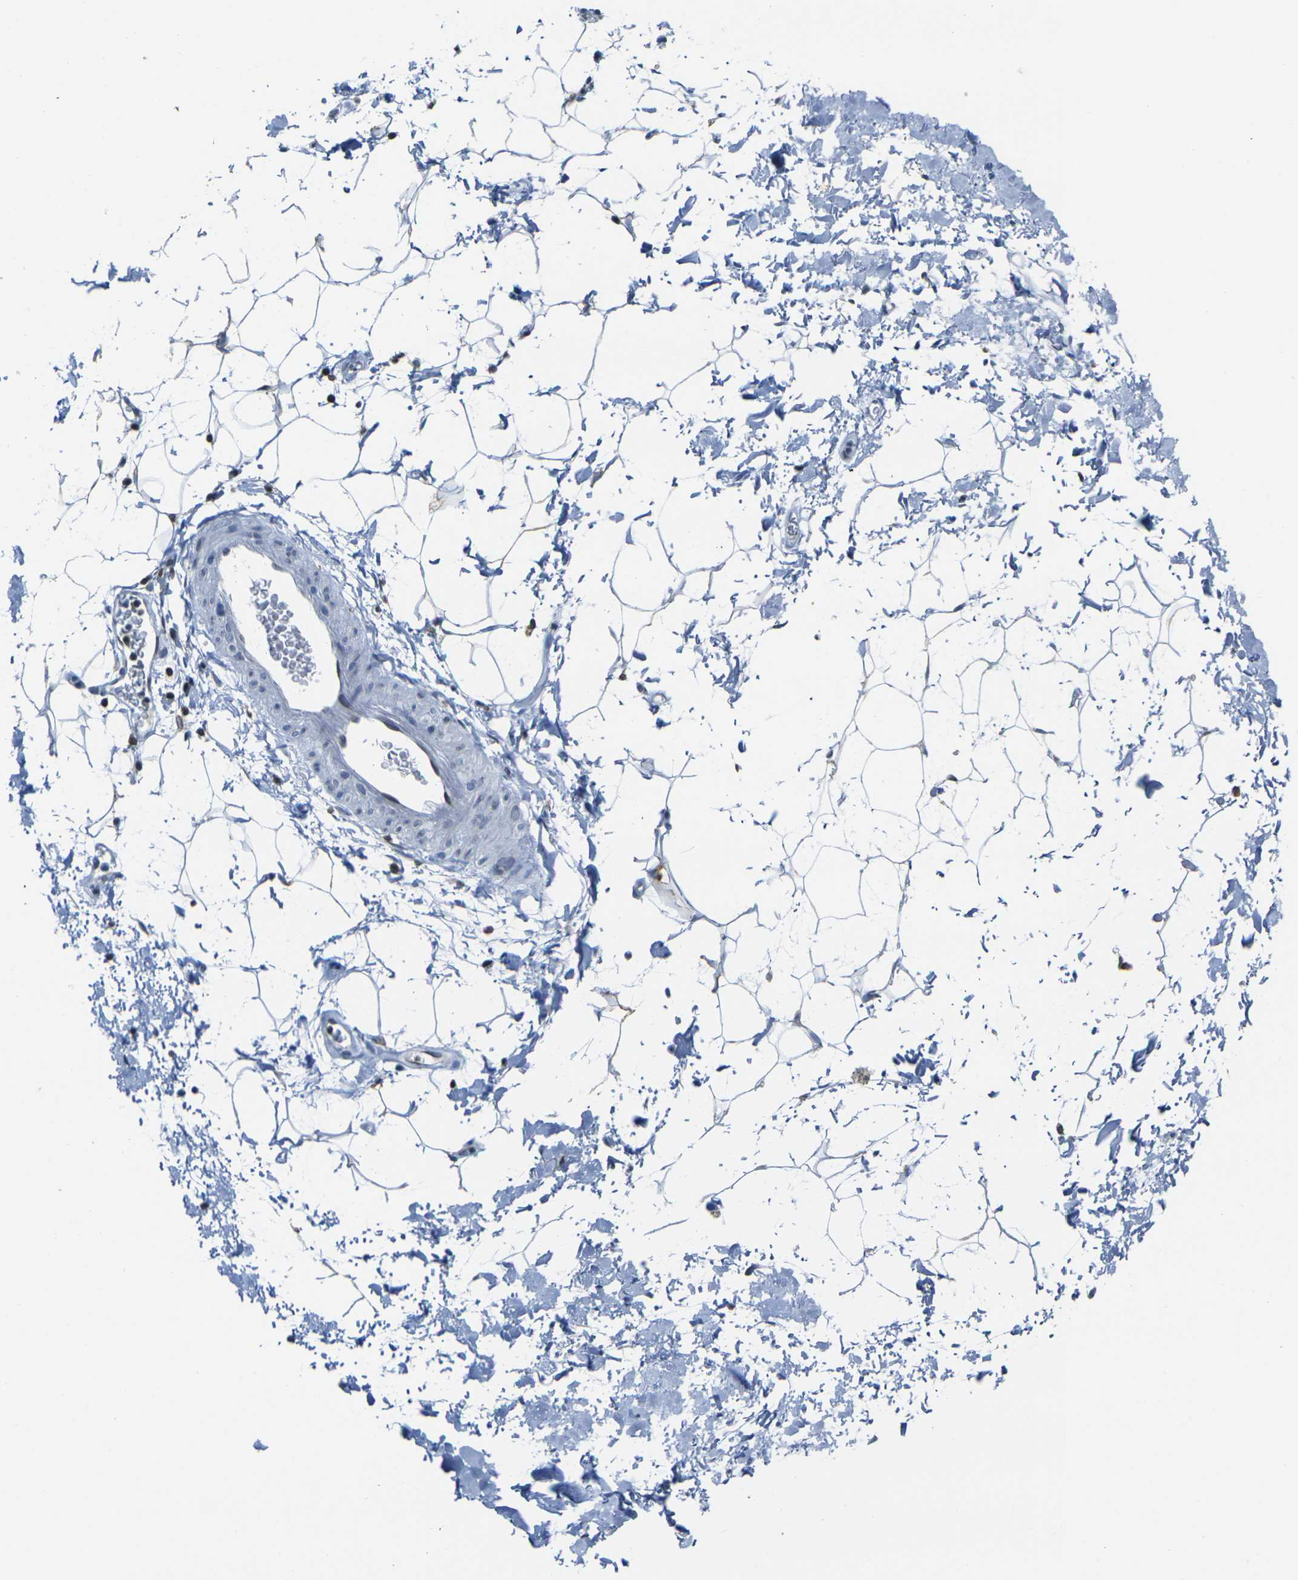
{"staining": {"intensity": "weak", "quantity": "25%-75%", "location": "cytoplasmic/membranous,nuclear"}, "tissue": "adipose tissue", "cell_type": "Adipocytes", "image_type": "normal", "snomed": [{"axis": "morphology", "description": "Normal tissue, NOS"}, {"axis": "topography", "description": "Soft tissue"}], "caption": "IHC photomicrograph of normal adipose tissue: human adipose tissue stained using immunohistochemistry exhibits low levels of weak protein expression localized specifically in the cytoplasmic/membranous,nuclear of adipocytes, appearing as a cytoplasmic/membranous,nuclear brown color.", "gene": "BRDT", "patient": {"sex": "male", "age": 72}}